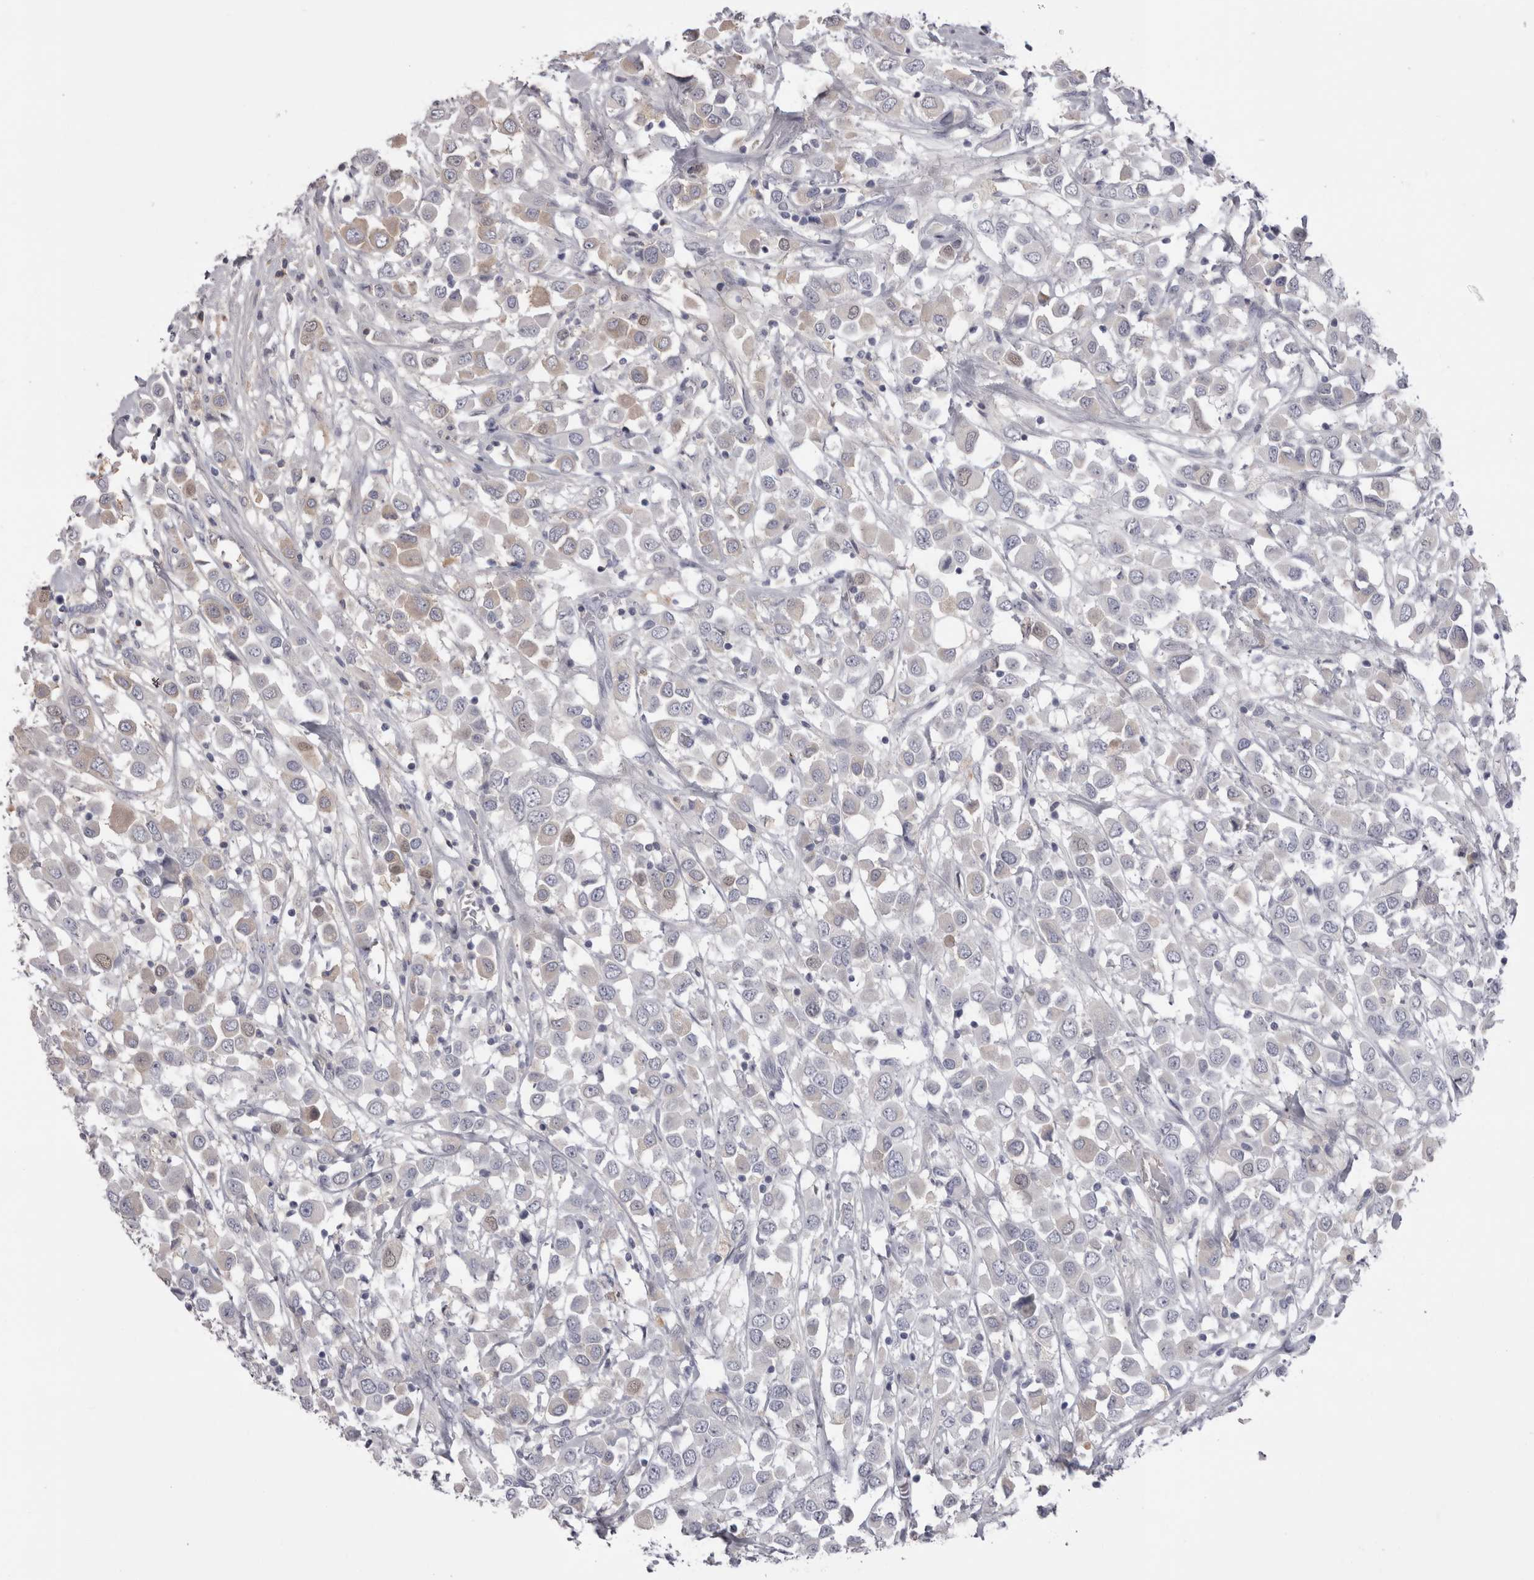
{"staining": {"intensity": "weak", "quantity": "25%-75%", "location": "cytoplasmic/membranous,nuclear"}, "tissue": "breast cancer", "cell_type": "Tumor cells", "image_type": "cancer", "snomed": [{"axis": "morphology", "description": "Duct carcinoma"}, {"axis": "topography", "description": "Breast"}], "caption": "Protein staining of breast invasive ductal carcinoma tissue displays weak cytoplasmic/membranous and nuclear expression in about 25%-75% of tumor cells. (IHC, brightfield microscopy, high magnification).", "gene": "SAA4", "patient": {"sex": "female", "age": 61}}